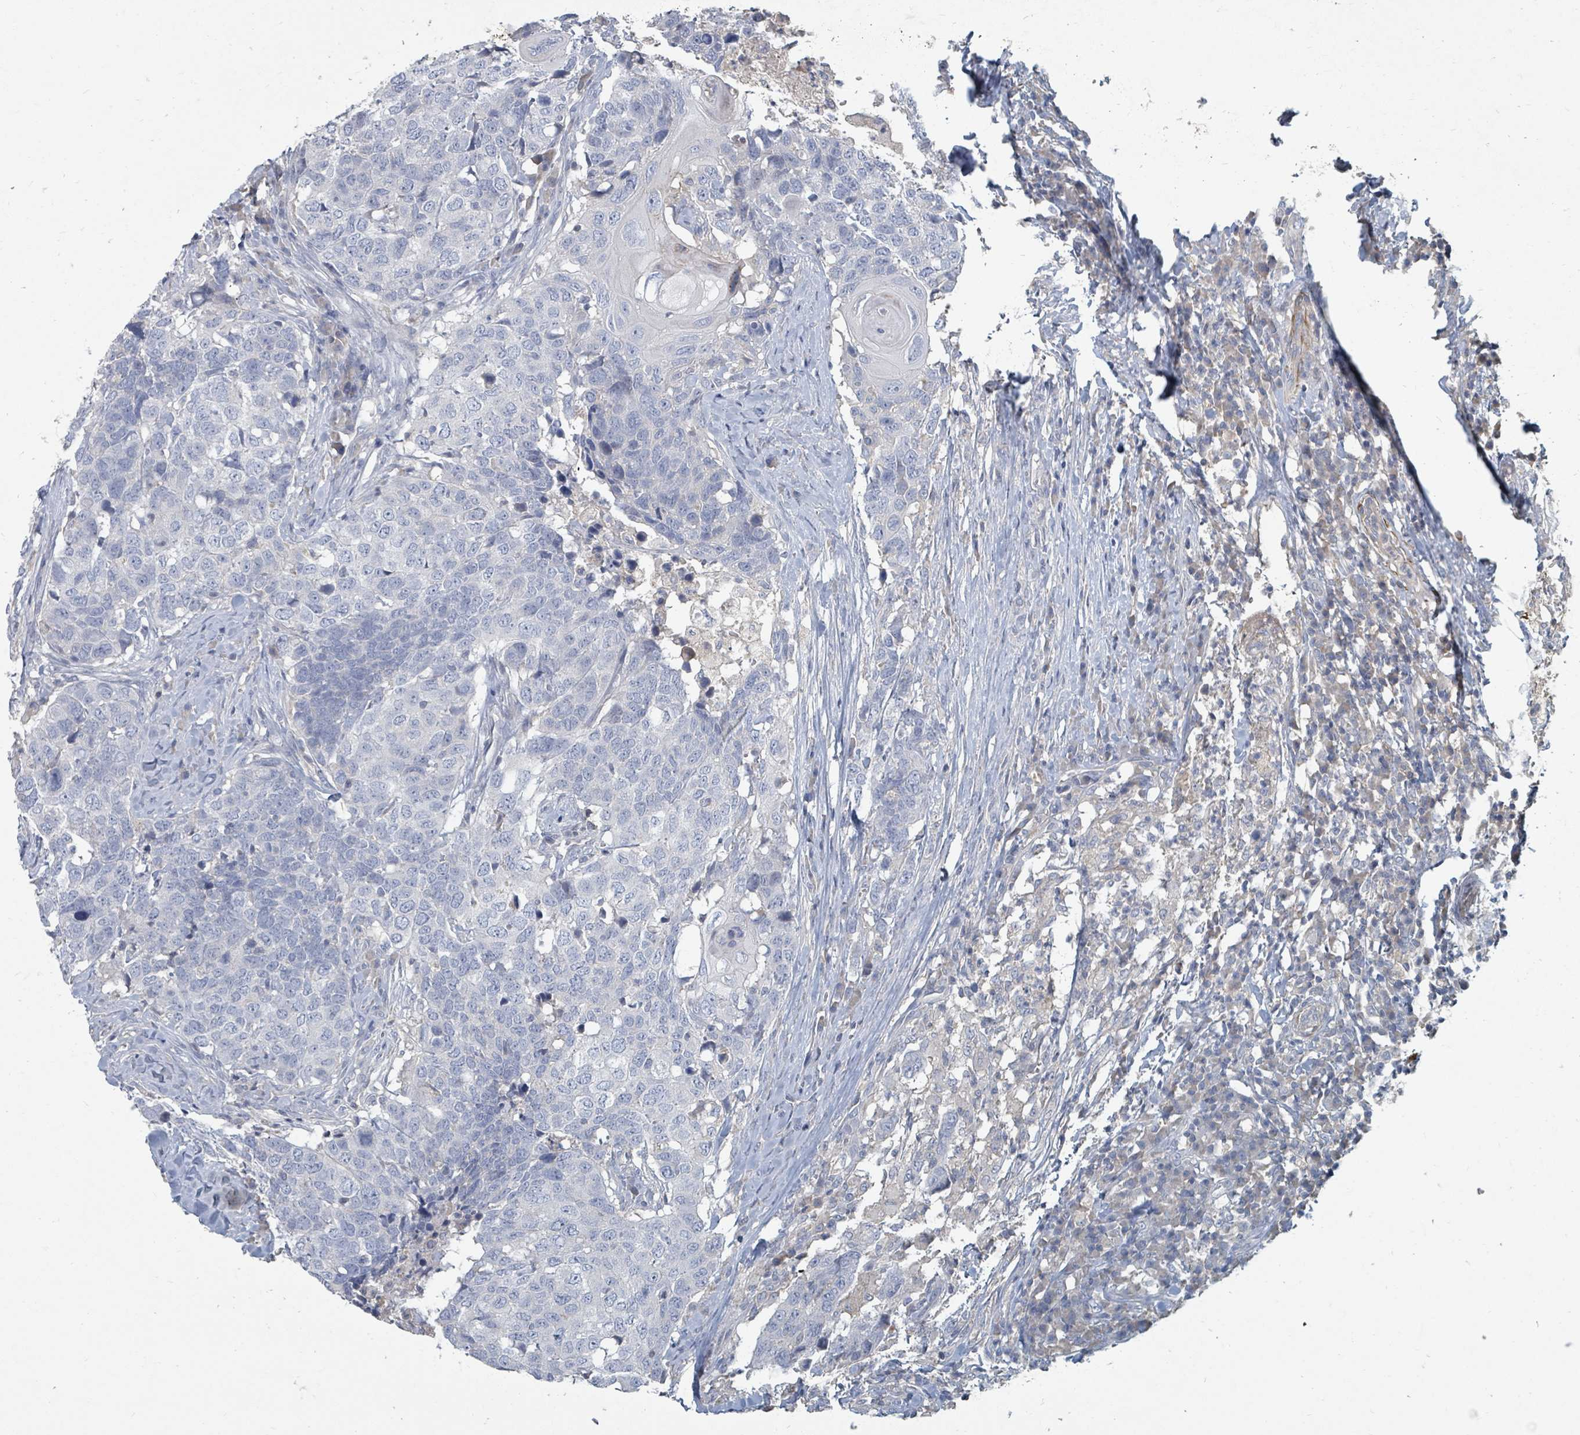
{"staining": {"intensity": "negative", "quantity": "none", "location": "none"}, "tissue": "head and neck cancer", "cell_type": "Tumor cells", "image_type": "cancer", "snomed": [{"axis": "morphology", "description": "Normal tissue, NOS"}, {"axis": "morphology", "description": "Squamous cell carcinoma, NOS"}, {"axis": "topography", "description": "Skeletal muscle"}, {"axis": "topography", "description": "Vascular tissue"}, {"axis": "topography", "description": "Peripheral nerve tissue"}, {"axis": "topography", "description": "Head-Neck"}], "caption": "The histopathology image exhibits no staining of tumor cells in head and neck cancer (squamous cell carcinoma).", "gene": "ARGFX", "patient": {"sex": "male", "age": 66}}